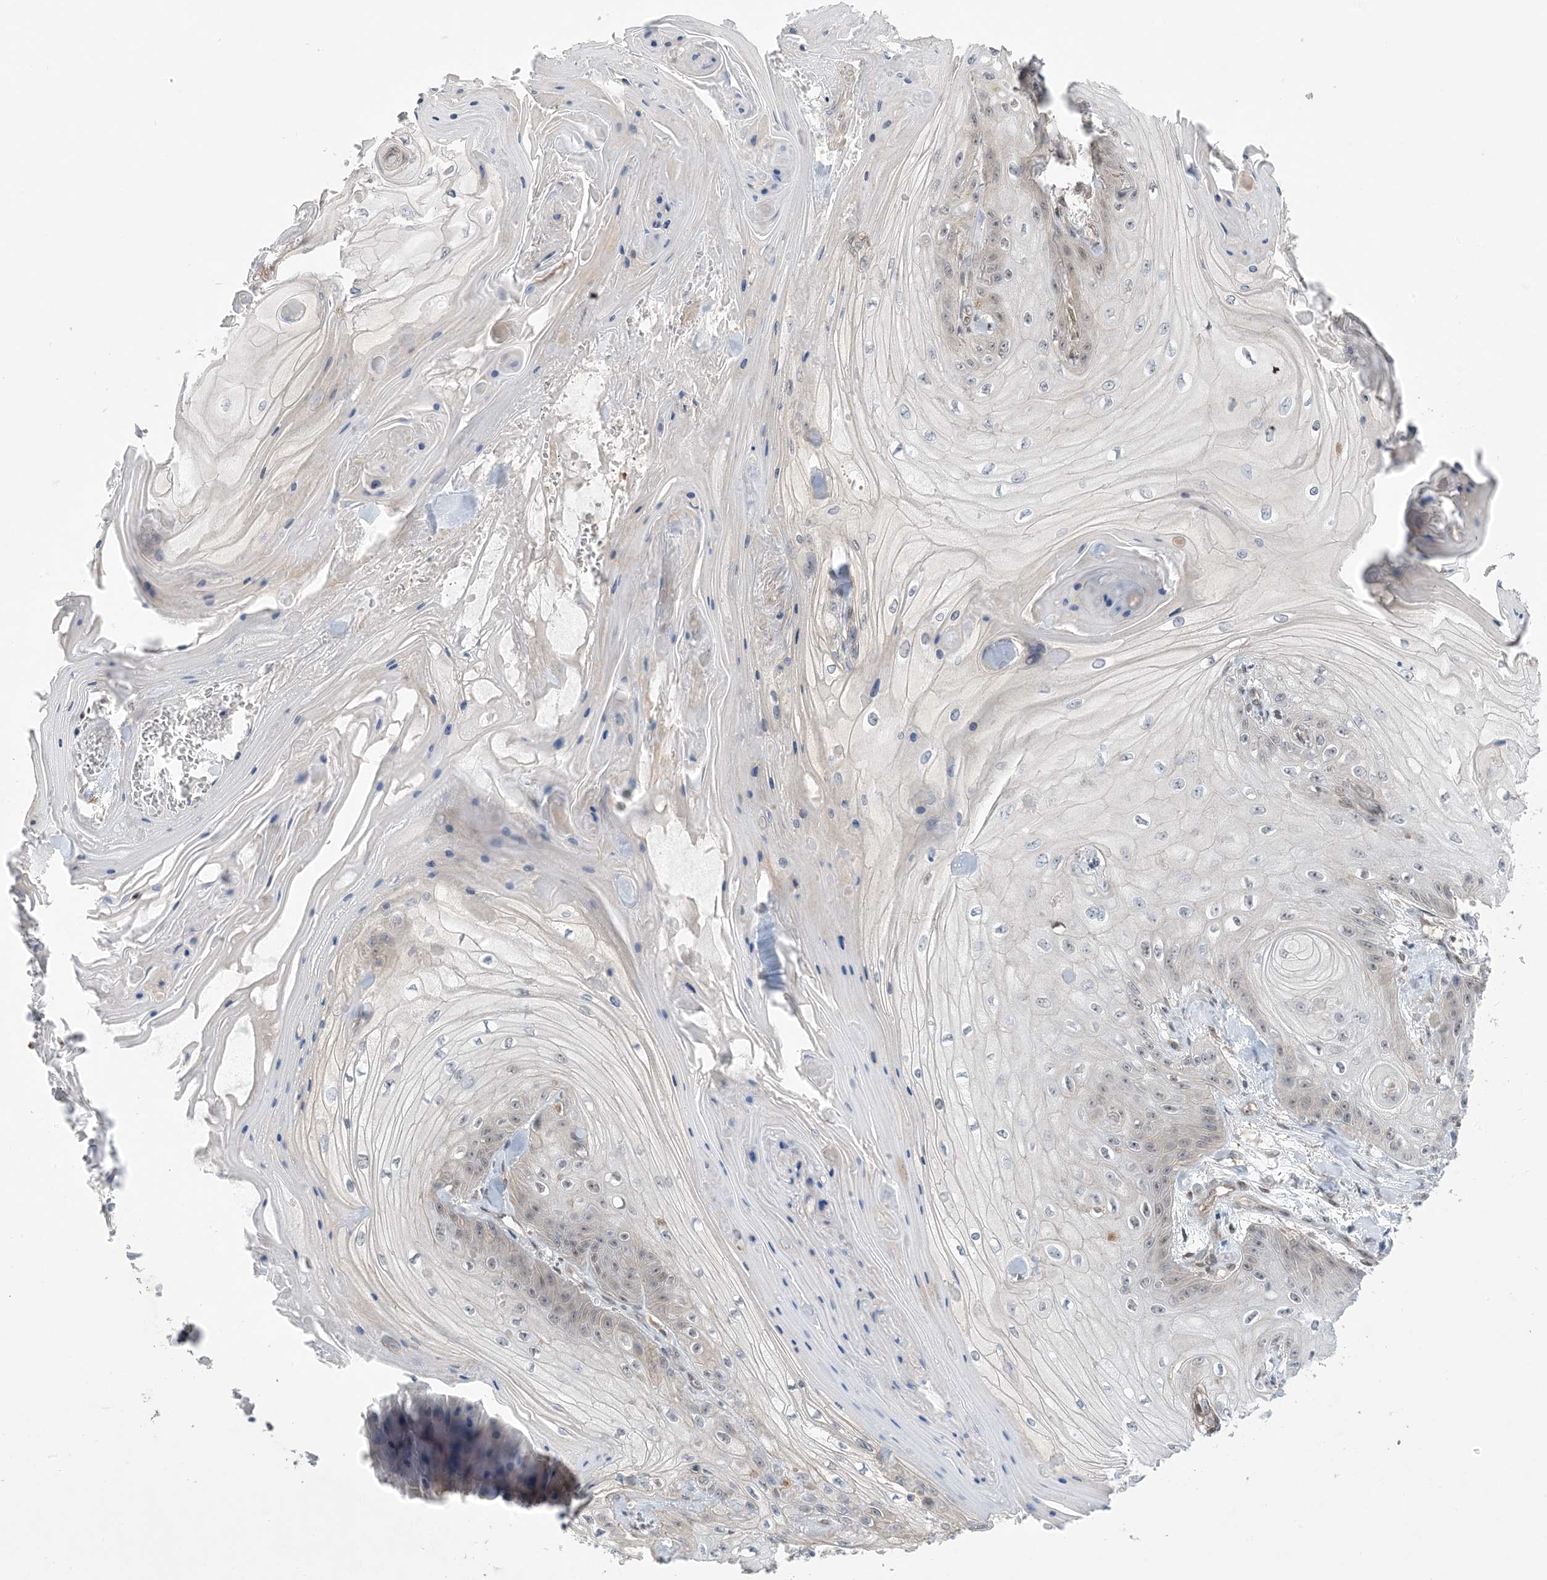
{"staining": {"intensity": "negative", "quantity": "none", "location": "none"}, "tissue": "skin cancer", "cell_type": "Tumor cells", "image_type": "cancer", "snomed": [{"axis": "morphology", "description": "Squamous cell carcinoma, NOS"}, {"axis": "topography", "description": "Skin"}], "caption": "The micrograph reveals no staining of tumor cells in skin squamous cell carcinoma.", "gene": "ZNF8", "patient": {"sex": "male", "age": 74}}